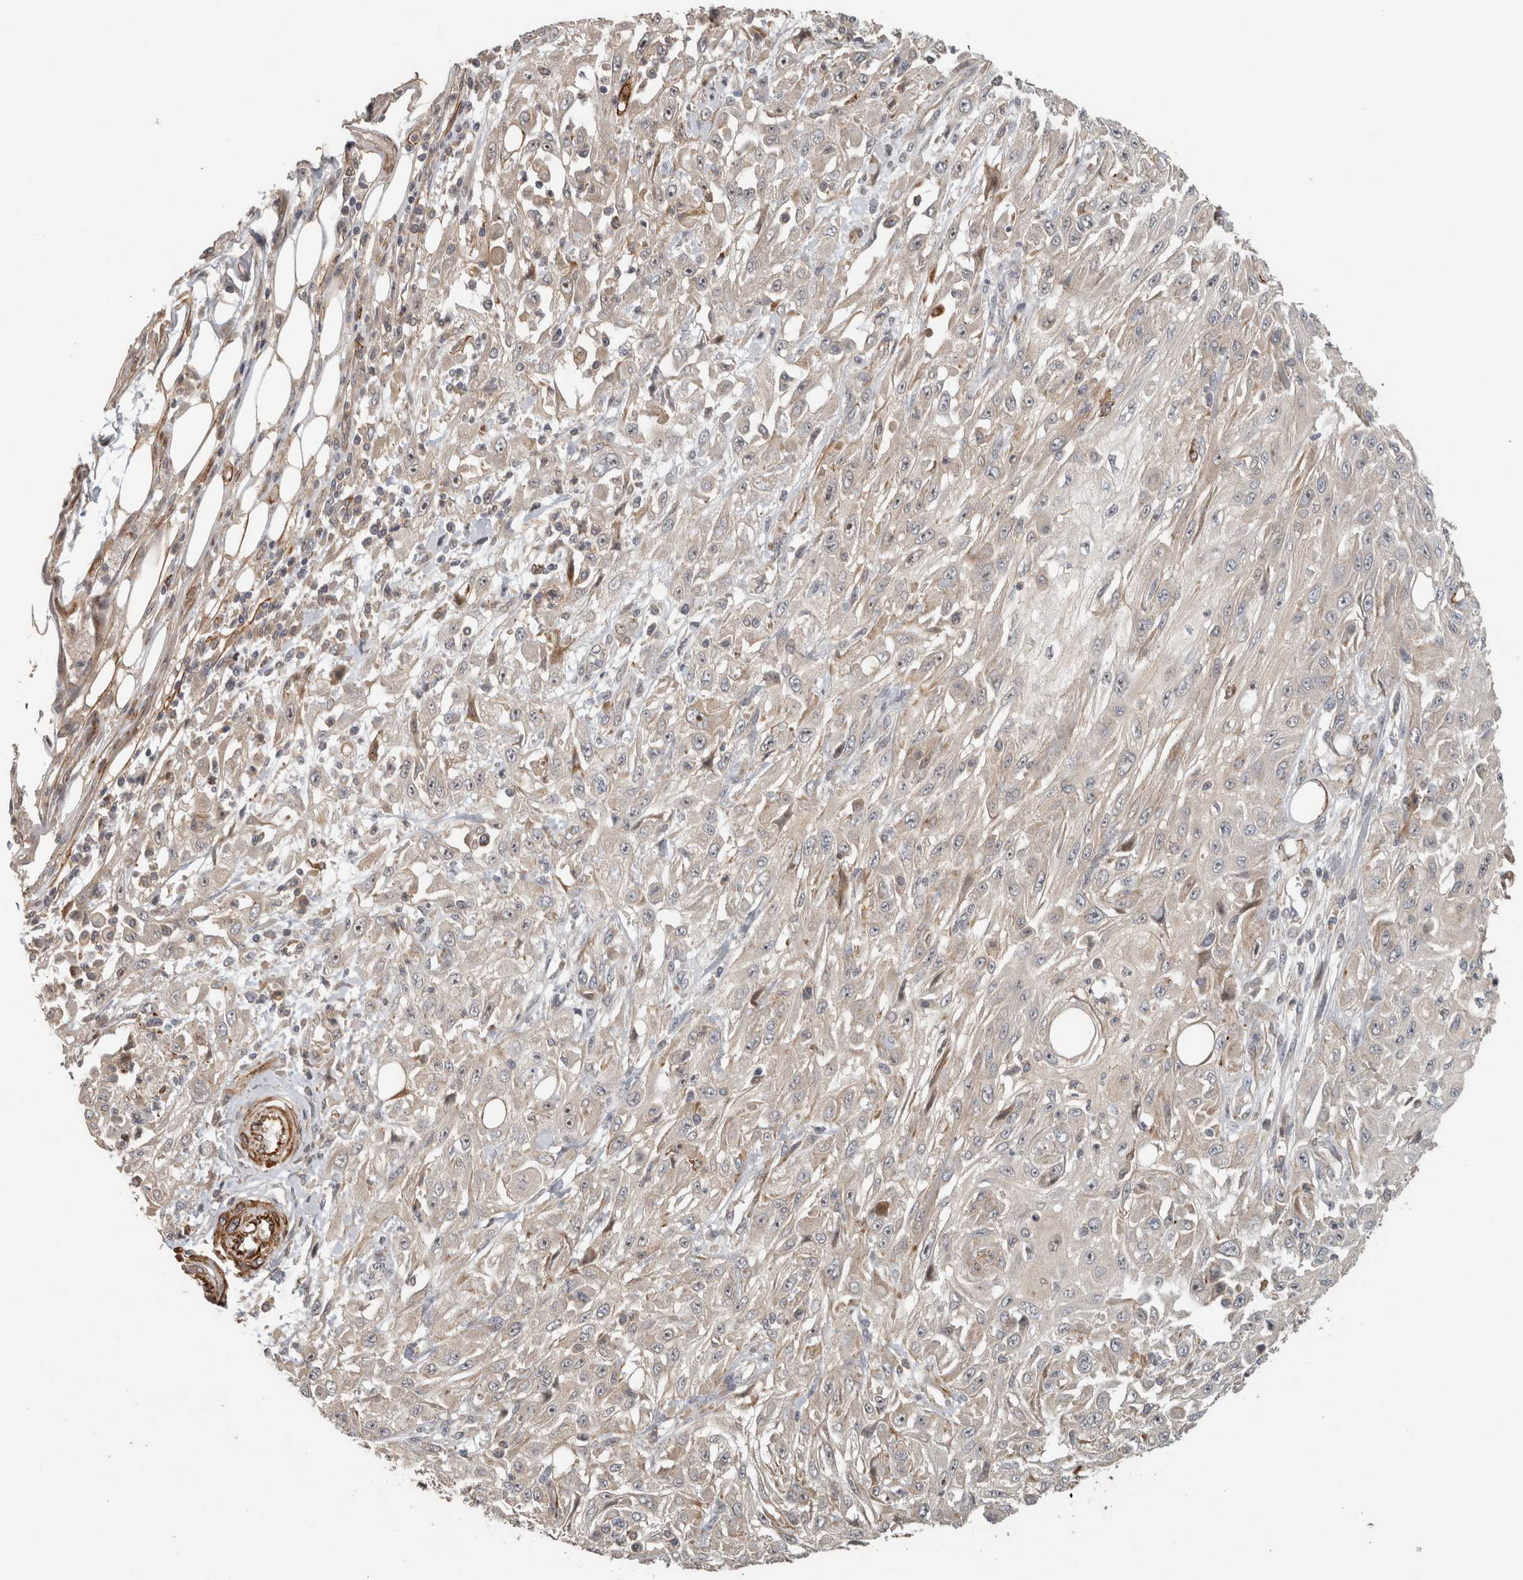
{"staining": {"intensity": "negative", "quantity": "none", "location": "none"}, "tissue": "skin cancer", "cell_type": "Tumor cells", "image_type": "cancer", "snomed": [{"axis": "morphology", "description": "Squamous cell carcinoma, NOS"}, {"axis": "morphology", "description": "Squamous cell carcinoma, metastatic, NOS"}, {"axis": "topography", "description": "Skin"}, {"axis": "topography", "description": "Lymph node"}], "caption": "Skin cancer was stained to show a protein in brown. There is no significant positivity in tumor cells.", "gene": "SIPA1L2", "patient": {"sex": "male", "age": 75}}